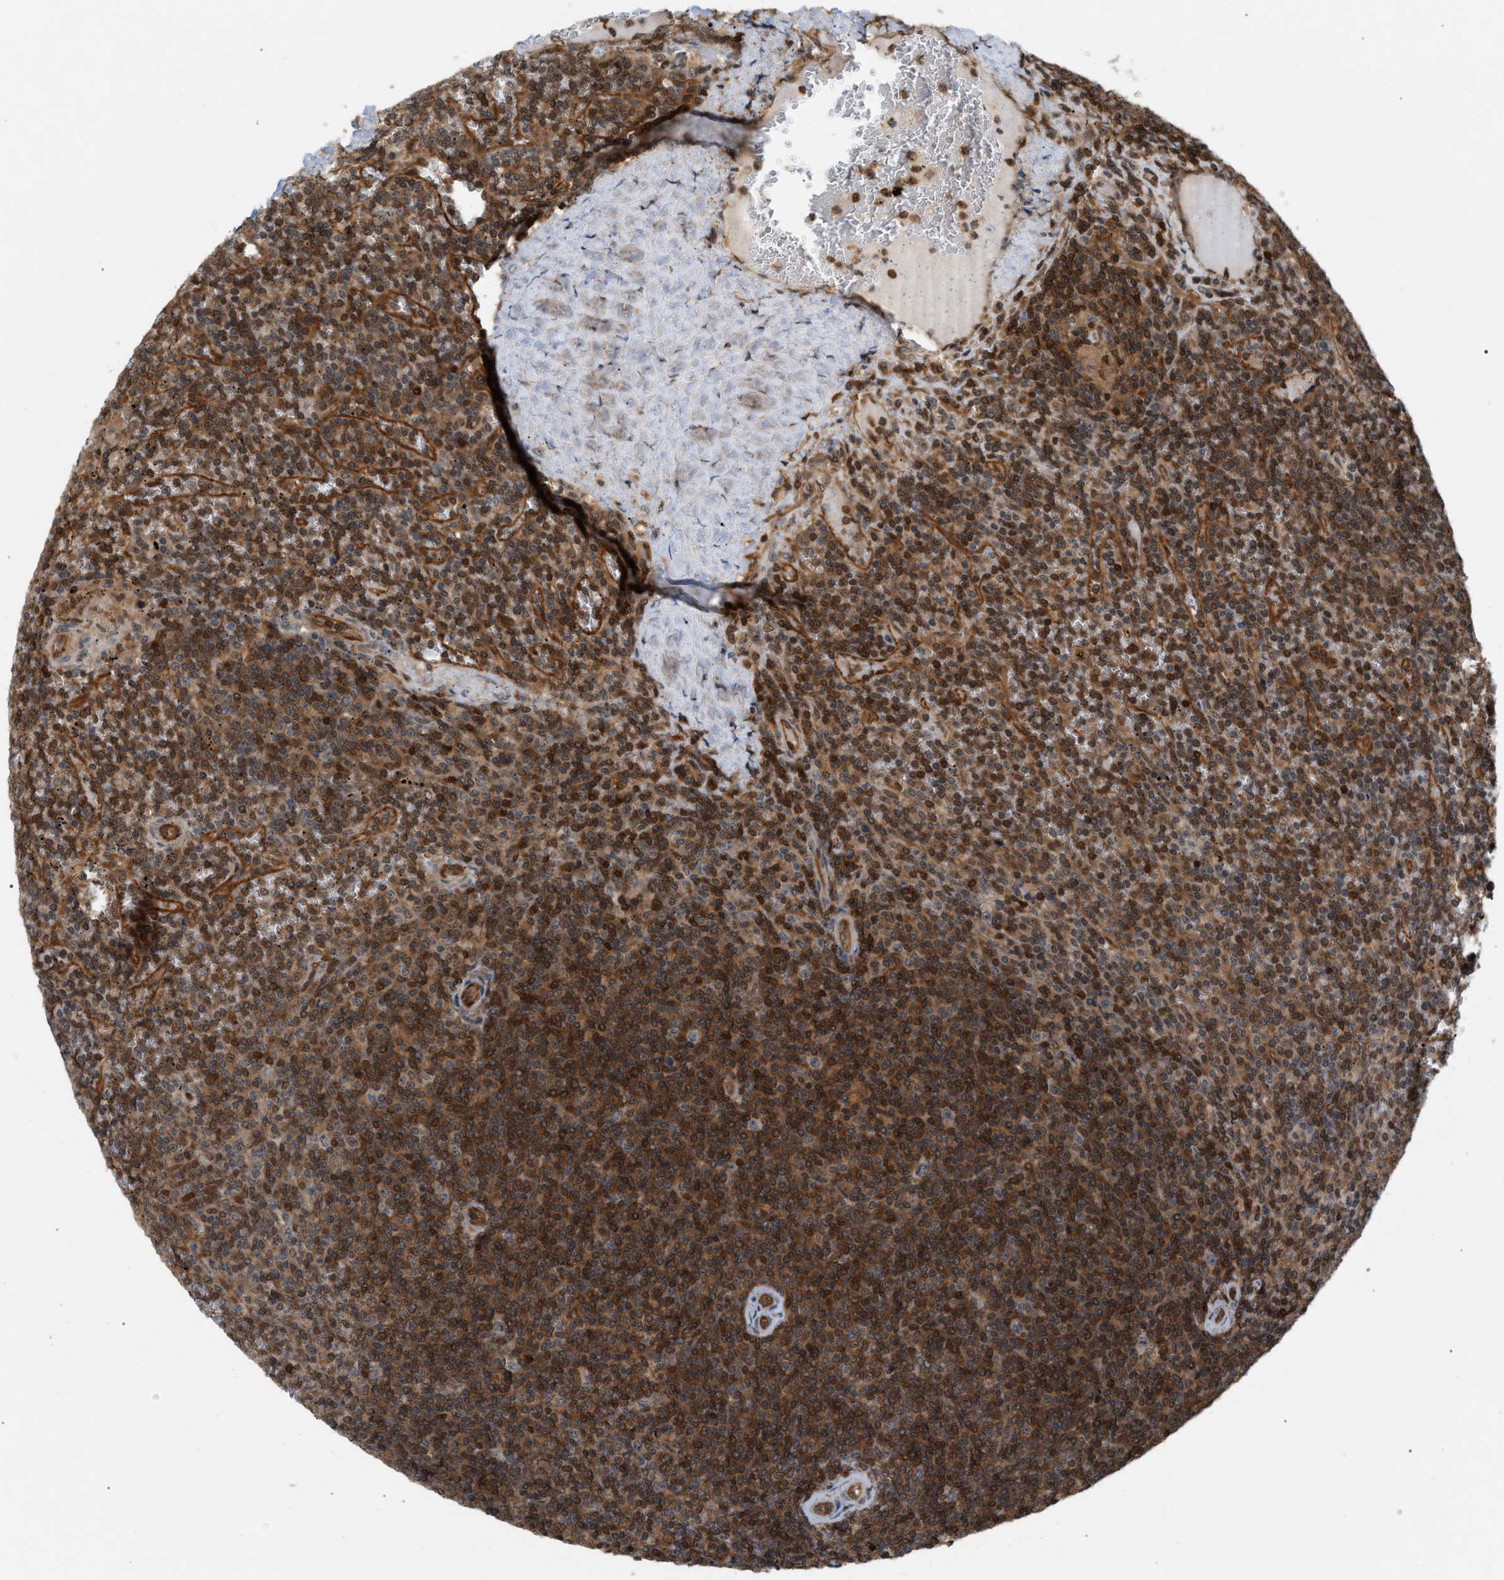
{"staining": {"intensity": "strong", "quantity": ">75%", "location": "cytoplasmic/membranous,nuclear"}, "tissue": "lymphoma", "cell_type": "Tumor cells", "image_type": "cancer", "snomed": [{"axis": "morphology", "description": "Malignant lymphoma, non-Hodgkin's type, Low grade"}, {"axis": "topography", "description": "Spleen"}], "caption": "This histopathology image displays immunohistochemistry (IHC) staining of lymphoma, with high strong cytoplasmic/membranous and nuclear expression in about >75% of tumor cells.", "gene": "GLOD4", "patient": {"sex": "female", "age": 19}}